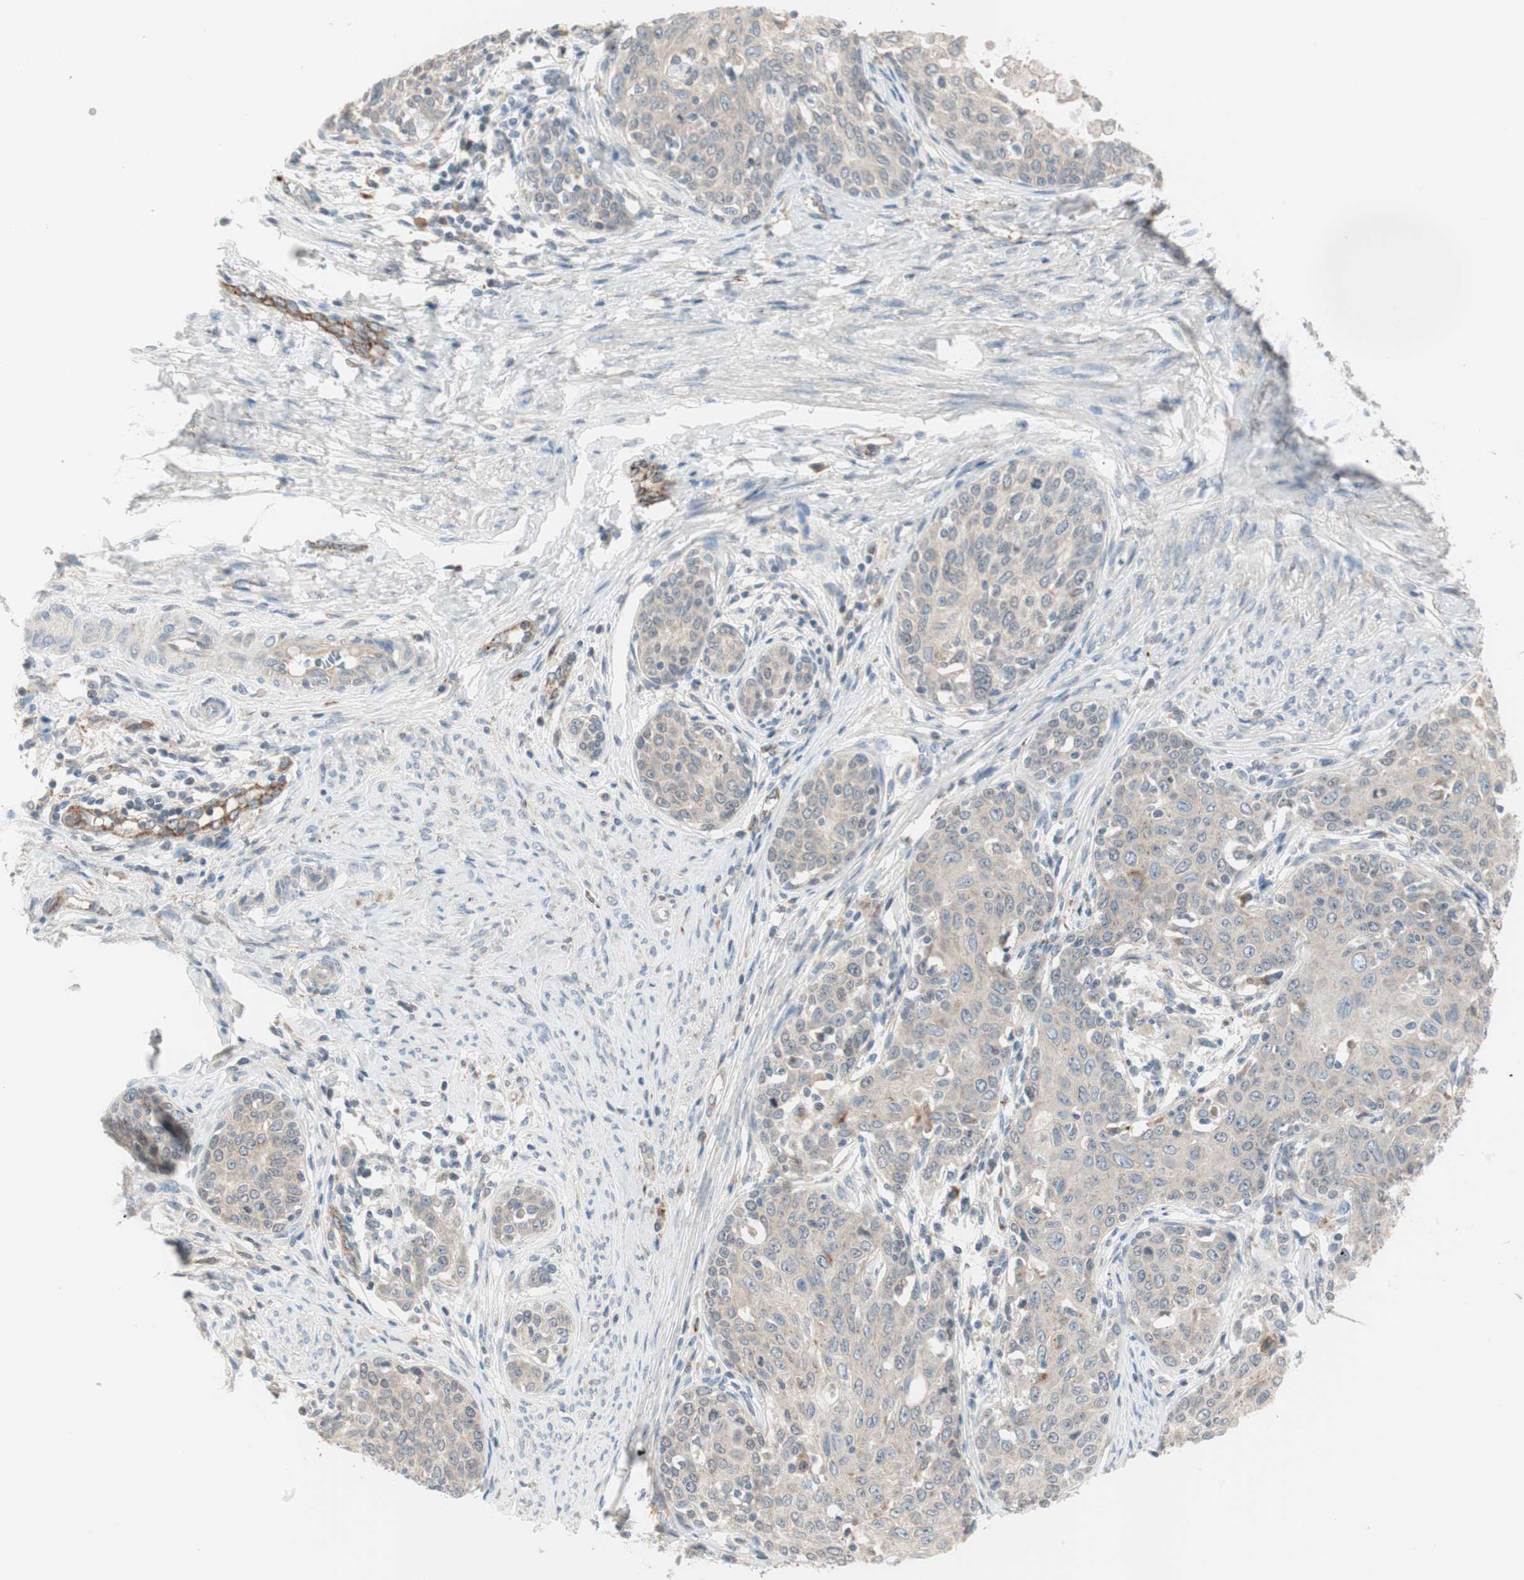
{"staining": {"intensity": "weak", "quantity": "25%-75%", "location": "cytoplasmic/membranous"}, "tissue": "cervical cancer", "cell_type": "Tumor cells", "image_type": "cancer", "snomed": [{"axis": "morphology", "description": "Squamous cell carcinoma, NOS"}, {"axis": "morphology", "description": "Adenocarcinoma, NOS"}, {"axis": "topography", "description": "Cervix"}], "caption": "Tumor cells display low levels of weak cytoplasmic/membranous positivity in approximately 25%-75% of cells in adenocarcinoma (cervical).", "gene": "FGFR4", "patient": {"sex": "female", "age": 52}}